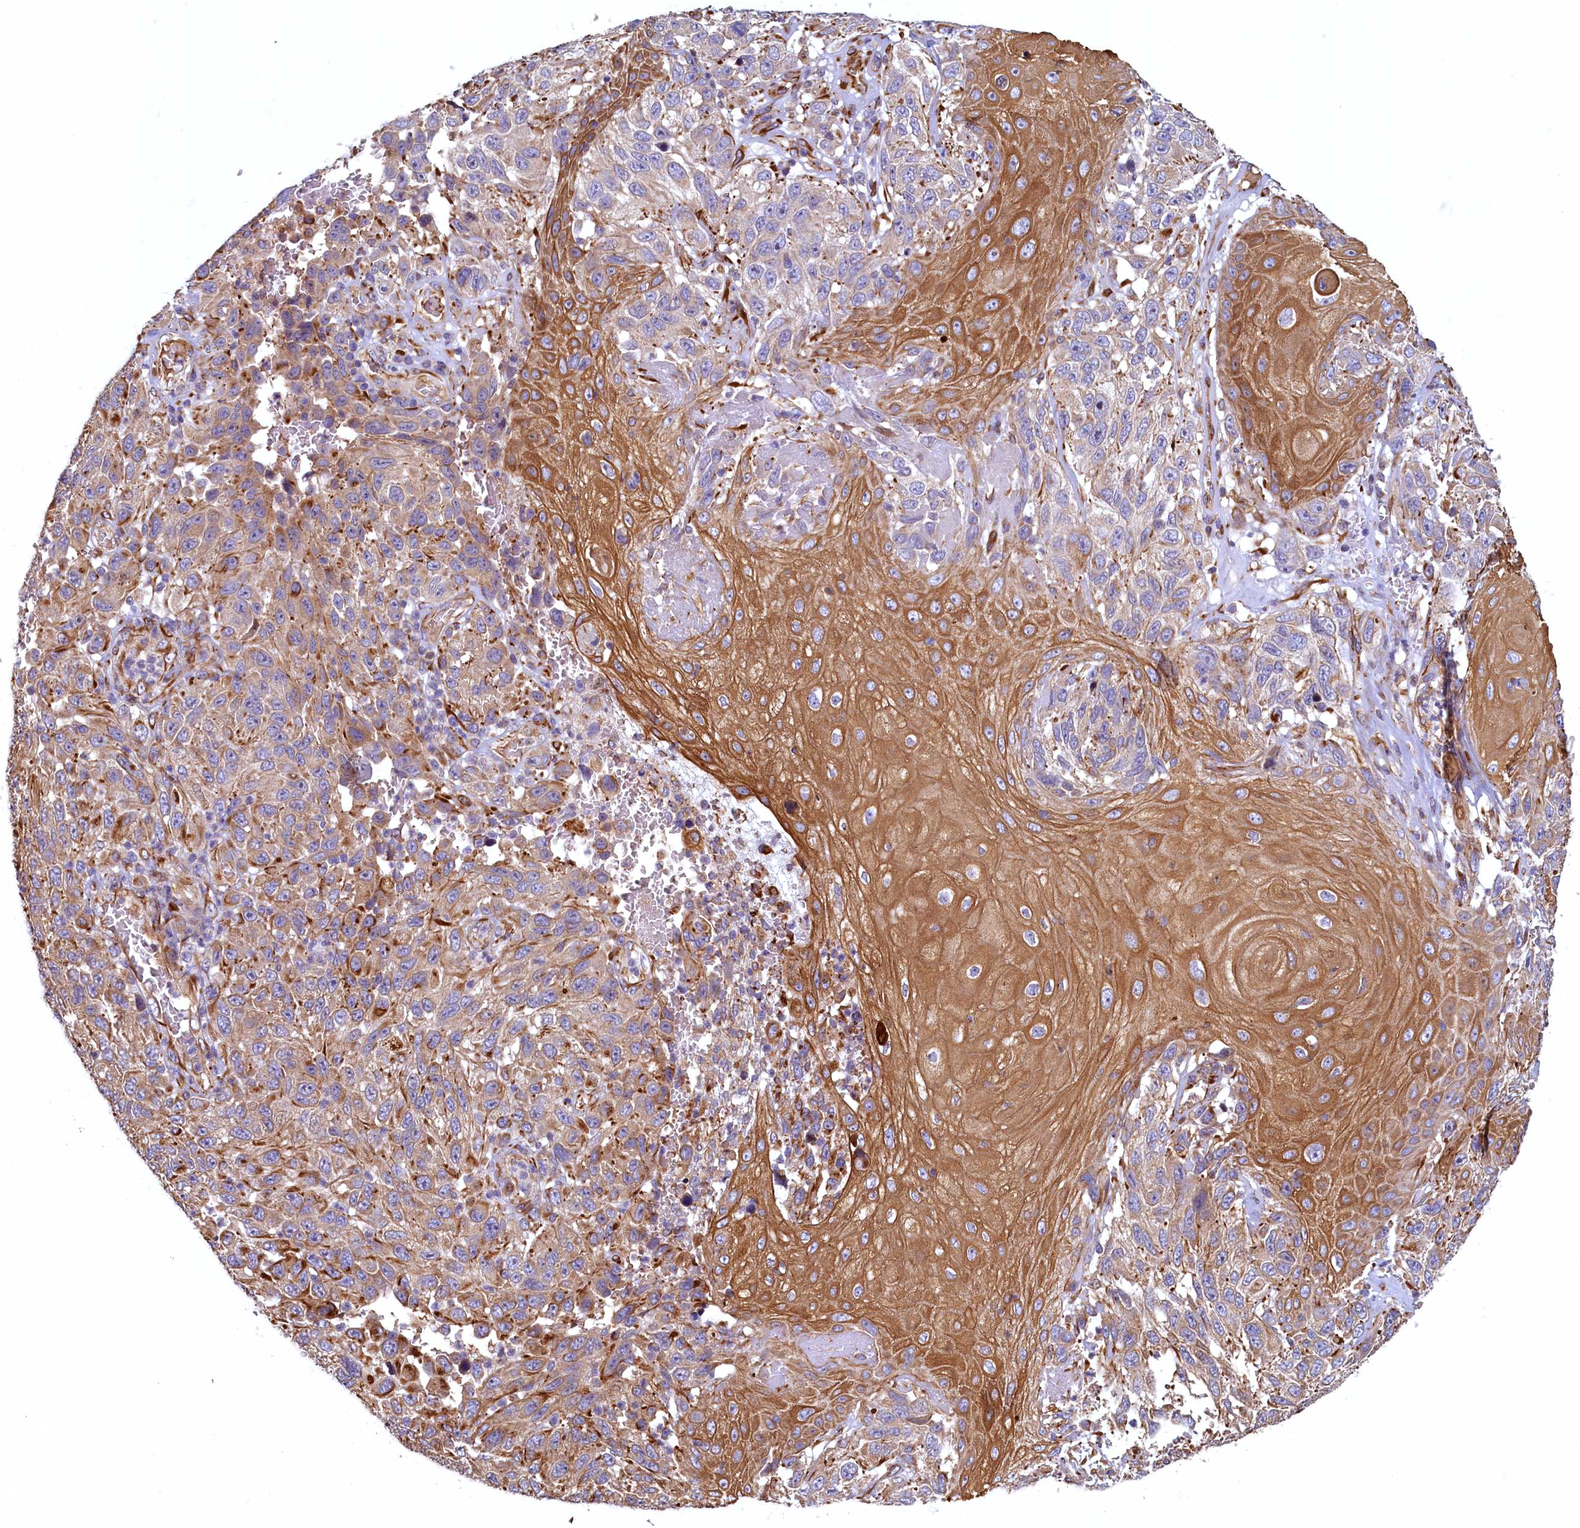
{"staining": {"intensity": "strong", "quantity": "25%-75%", "location": "cytoplasmic/membranous"}, "tissue": "melanoma", "cell_type": "Tumor cells", "image_type": "cancer", "snomed": [{"axis": "morphology", "description": "Normal tissue, NOS"}, {"axis": "morphology", "description": "Malignant melanoma, NOS"}, {"axis": "topography", "description": "Skin"}], "caption": "DAB (3,3'-diaminobenzidine) immunohistochemical staining of human malignant melanoma reveals strong cytoplasmic/membranous protein staining in about 25%-75% of tumor cells.", "gene": "LRRC57", "patient": {"sex": "female", "age": 96}}